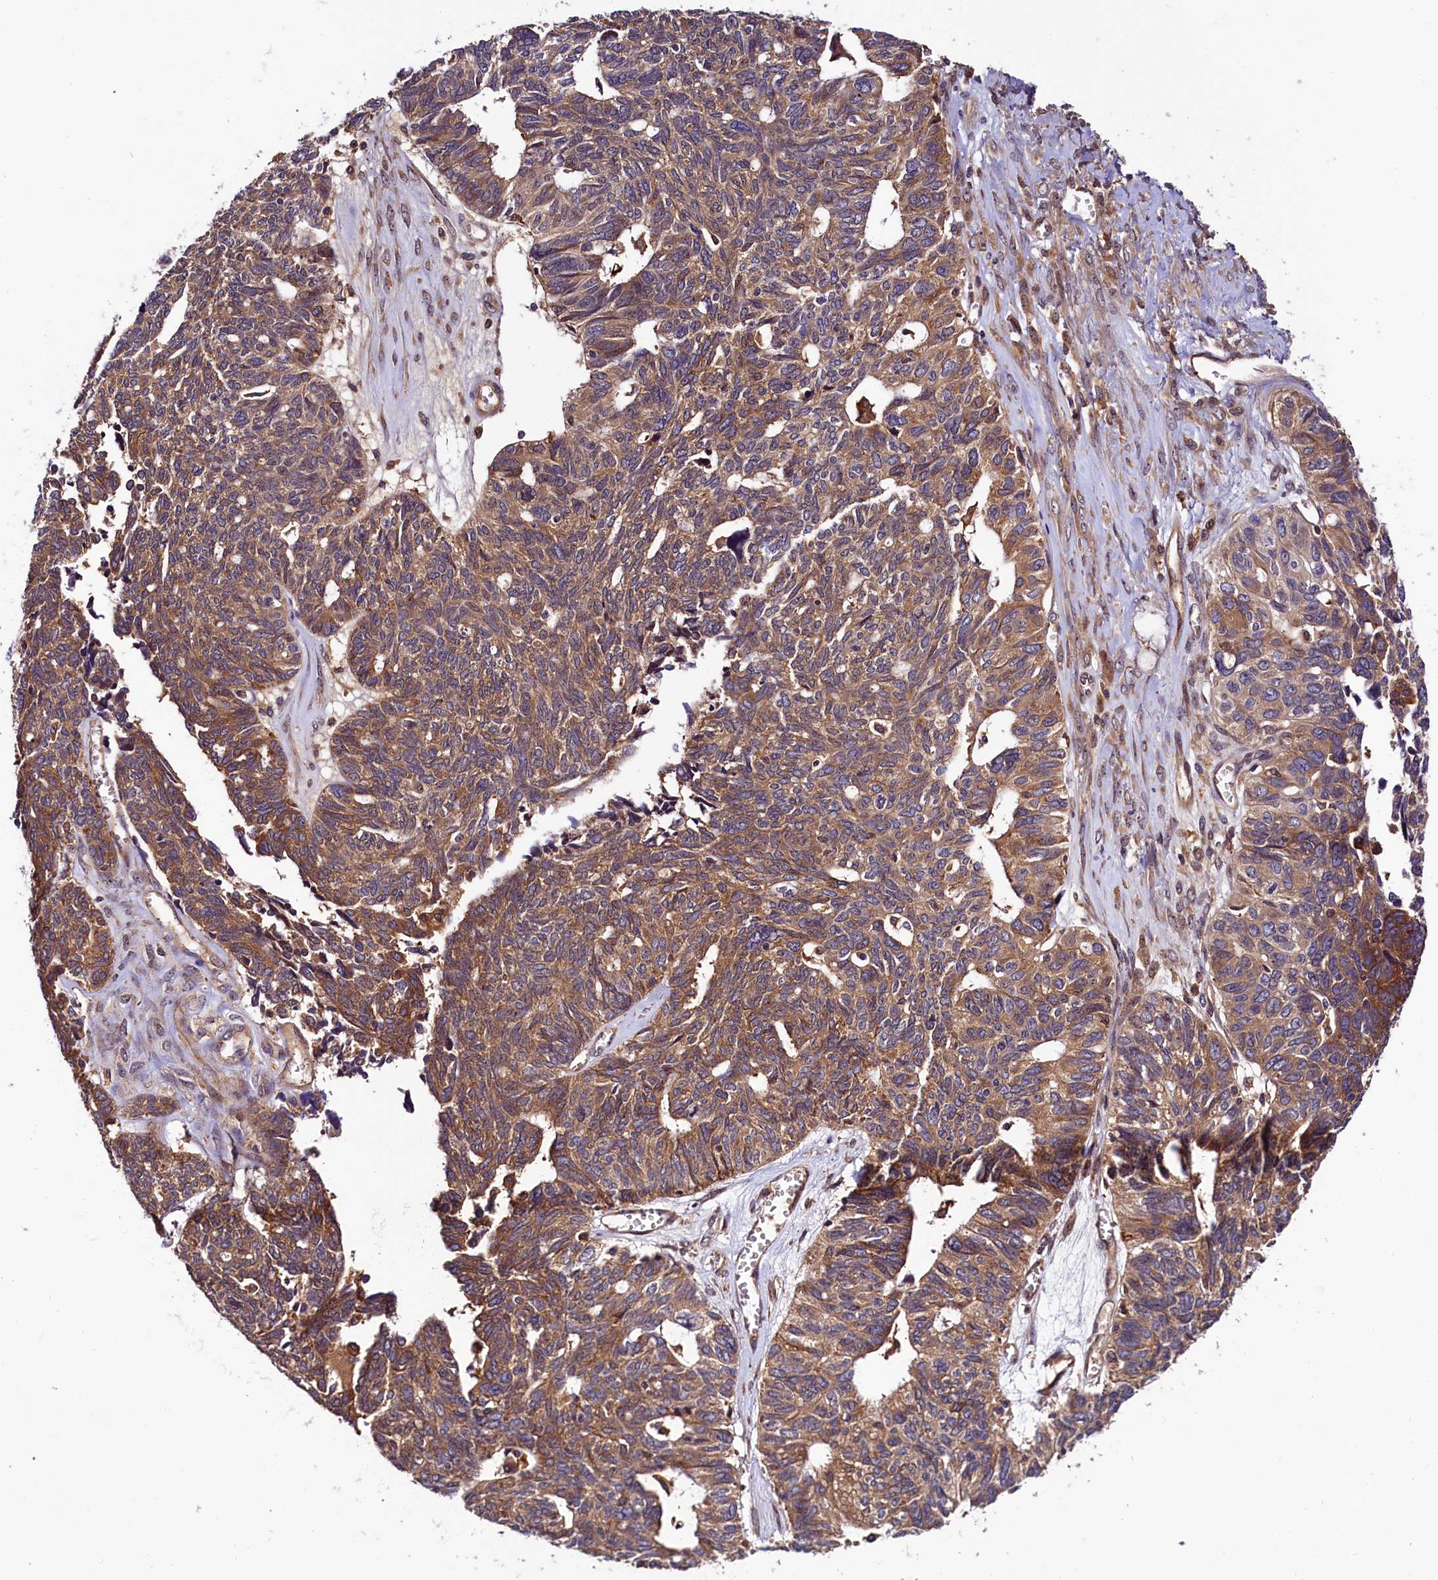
{"staining": {"intensity": "moderate", "quantity": ">75%", "location": "cytoplasmic/membranous"}, "tissue": "ovarian cancer", "cell_type": "Tumor cells", "image_type": "cancer", "snomed": [{"axis": "morphology", "description": "Cystadenocarcinoma, serous, NOS"}, {"axis": "topography", "description": "Ovary"}], "caption": "Moderate cytoplasmic/membranous positivity for a protein is seen in approximately >75% of tumor cells of ovarian cancer using immunohistochemistry (IHC).", "gene": "VPS35", "patient": {"sex": "female", "age": 79}}